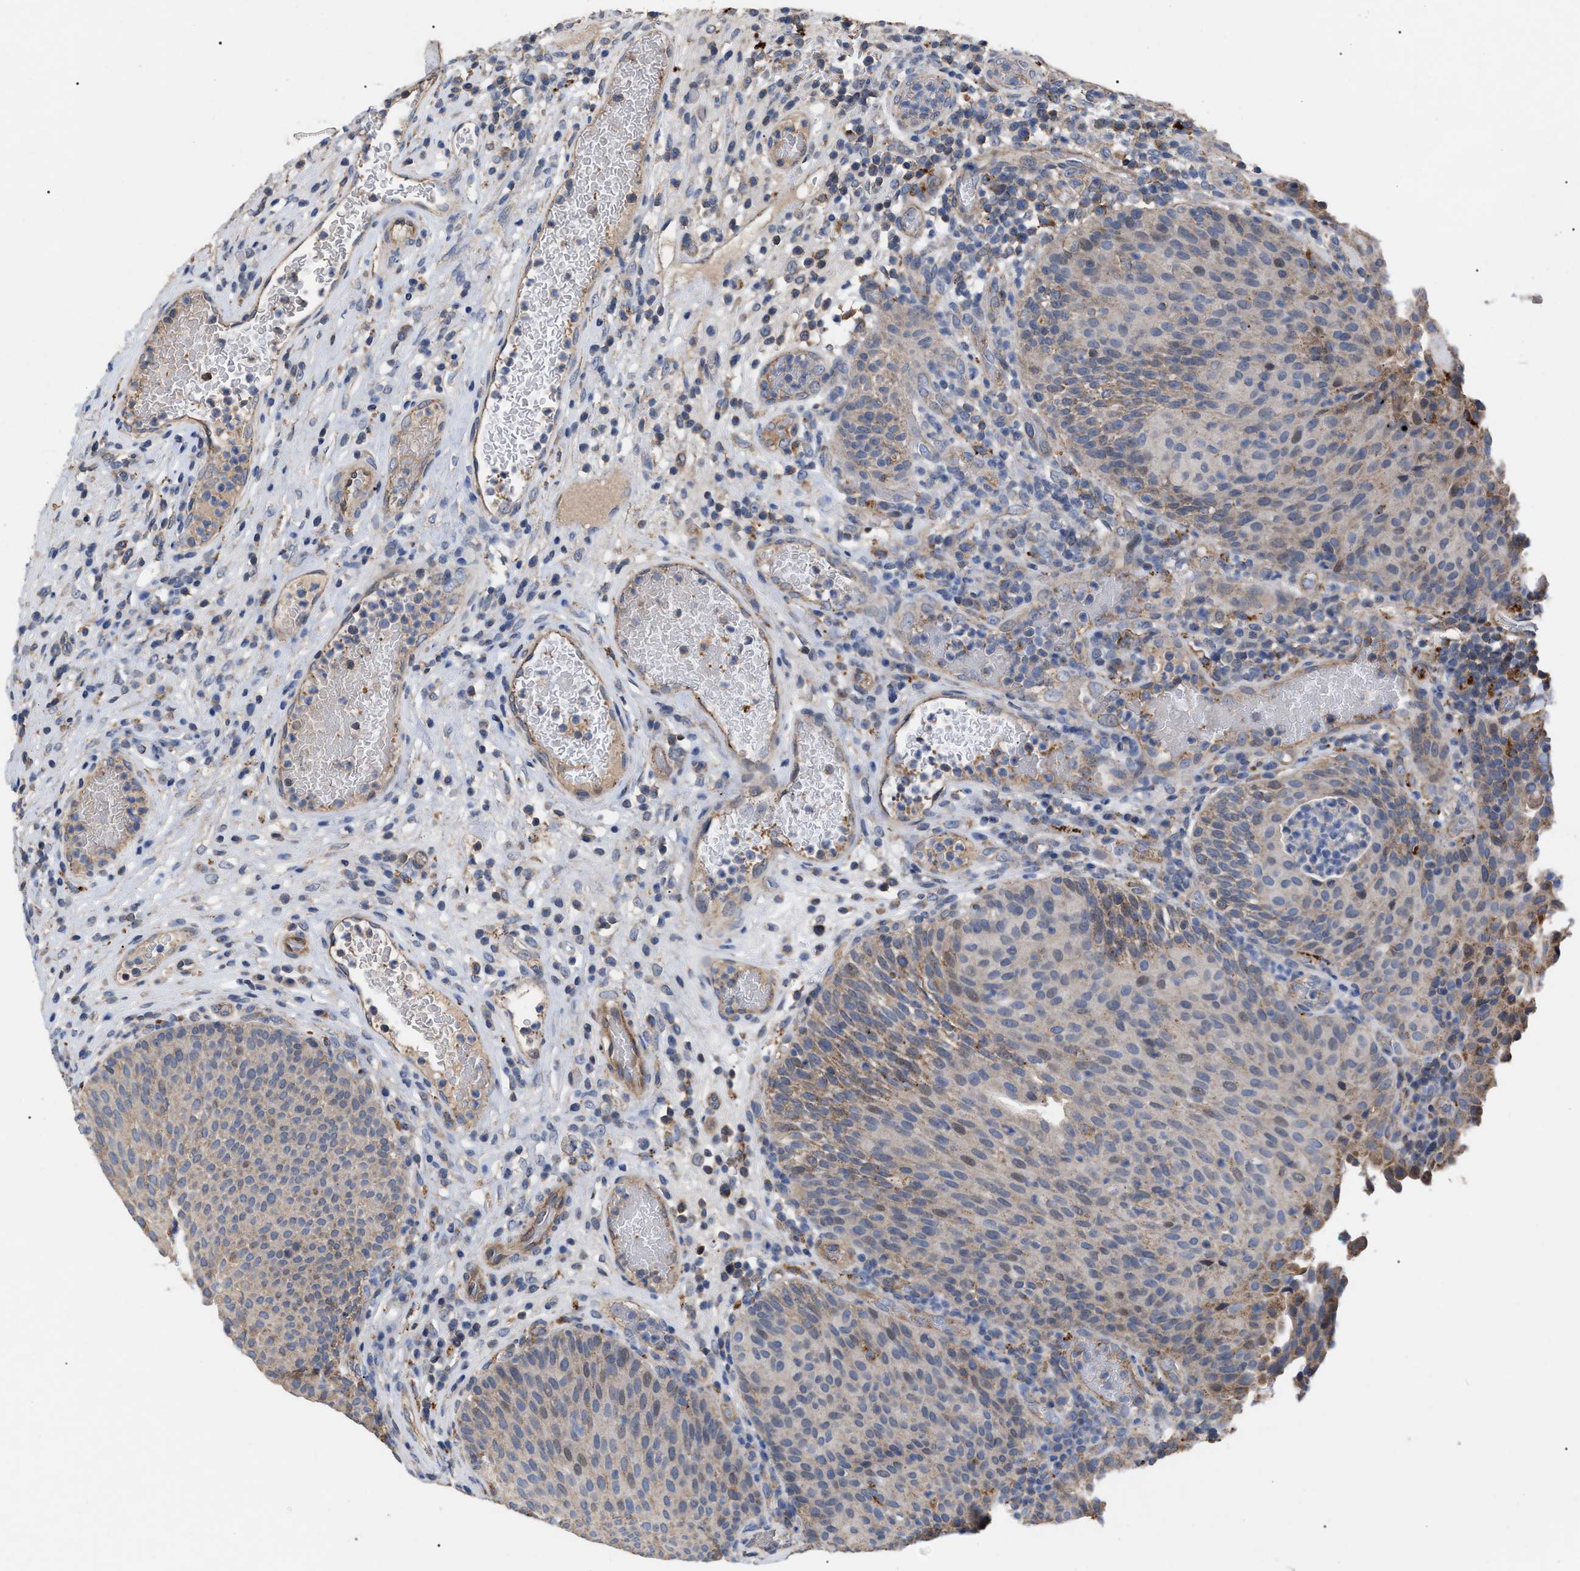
{"staining": {"intensity": "negative", "quantity": "none", "location": "none"}, "tissue": "urothelial cancer", "cell_type": "Tumor cells", "image_type": "cancer", "snomed": [{"axis": "morphology", "description": "Urothelial carcinoma, Low grade"}, {"axis": "topography", "description": "Urinary bladder"}], "caption": "Urothelial cancer was stained to show a protein in brown. There is no significant expression in tumor cells. Nuclei are stained in blue.", "gene": "FAM171A2", "patient": {"sex": "female", "age": 75}}